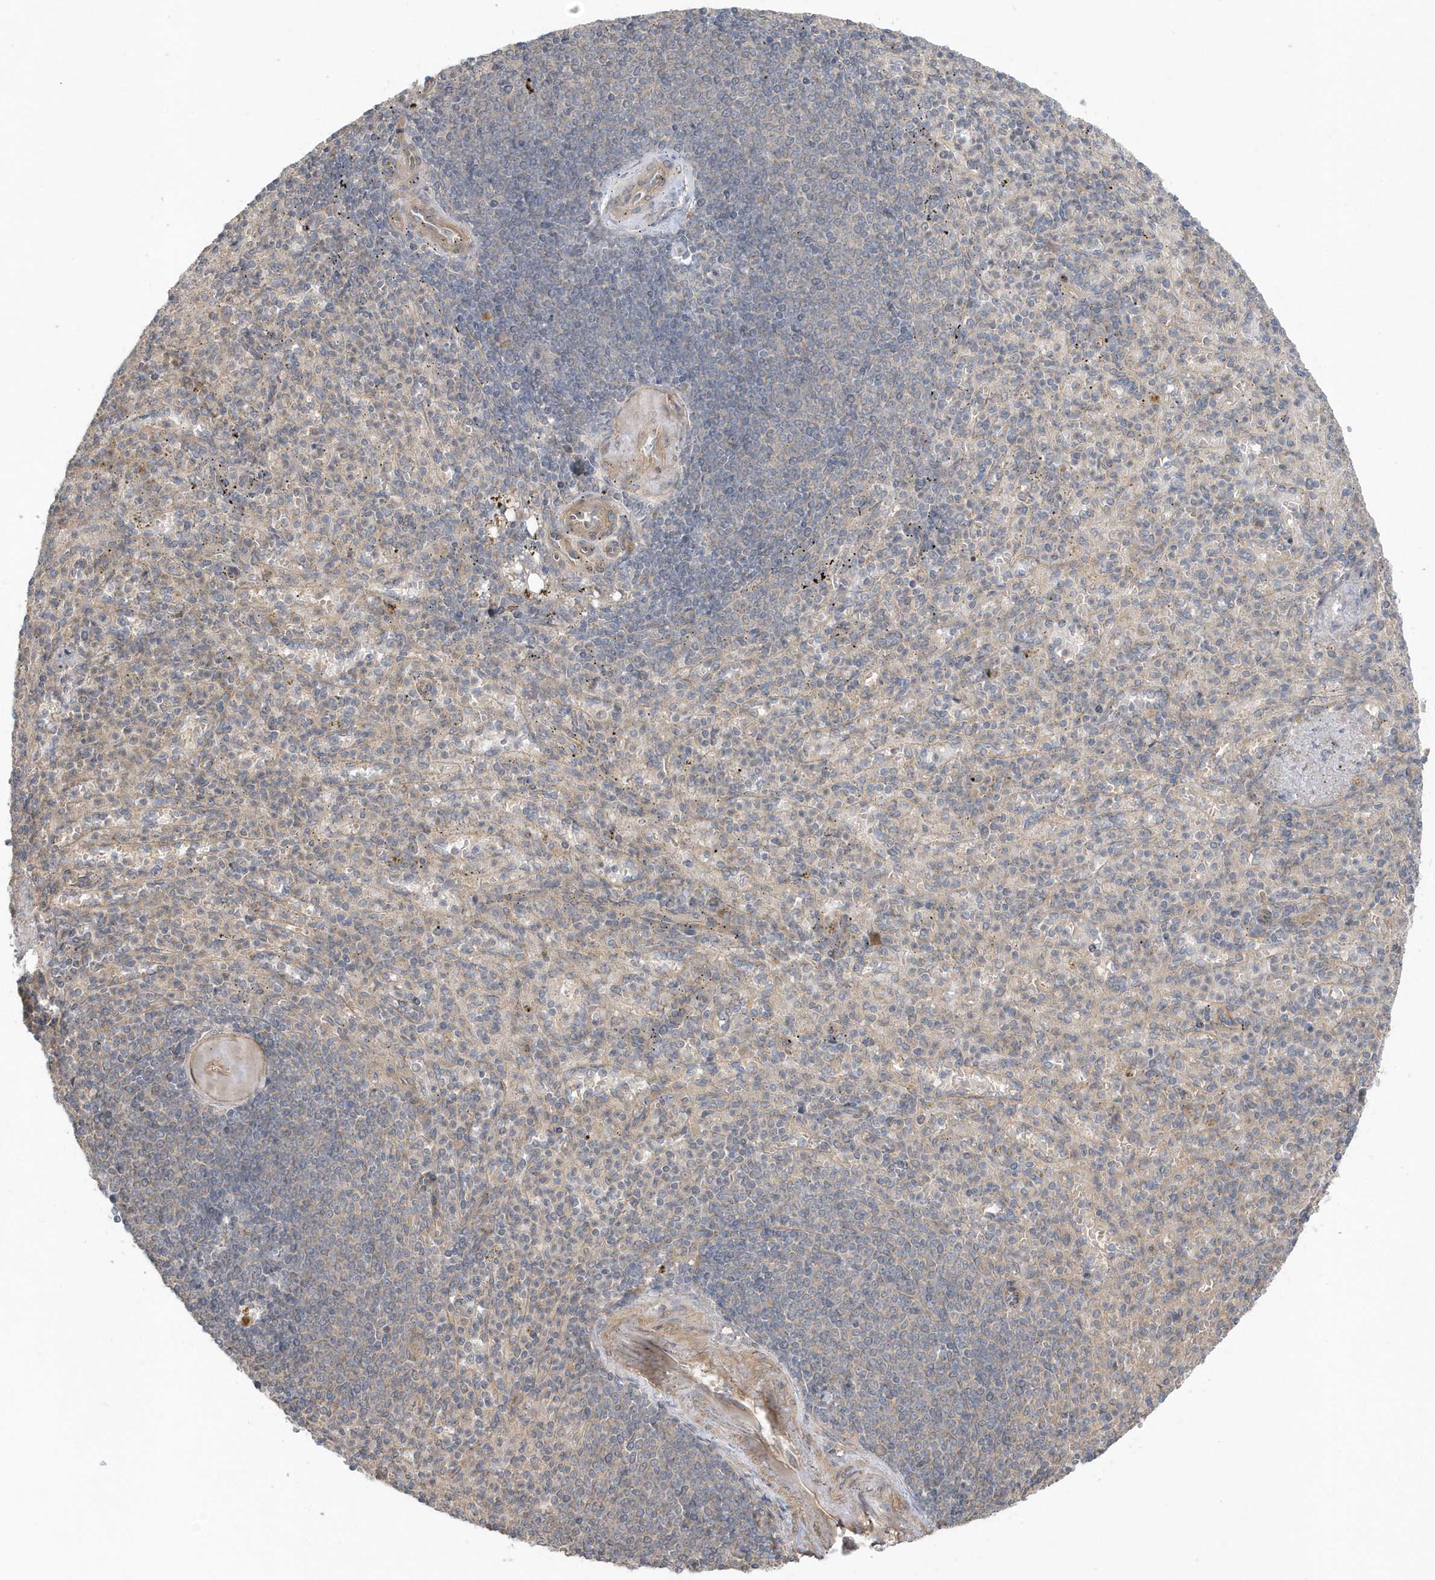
{"staining": {"intensity": "negative", "quantity": "none", "location": "none"}, "tissue": "spleen", "cell_type": "Cells in red pulp", "image_type": "normal", "snomed": [{"axis": "morphology", "description": "Normal tissue, NOS"}, {"axis": "topography", "description": "Spleen"}], "caption": "High magnification brightfield microscopy of unremarkable spleen stained with DAB (3,3'-diaminobenzidine) (brown) and counterstained with hematoxylin (blue): cells in red pulp show no significant staining. The staining was performed using DAB to visualize the protein expression in brown, while the nuclei were stained in blue with hematoxylin (Magnification: 20x).", "gene": "ACTR1A", "patient": {"sex": "female", "age": 74}}